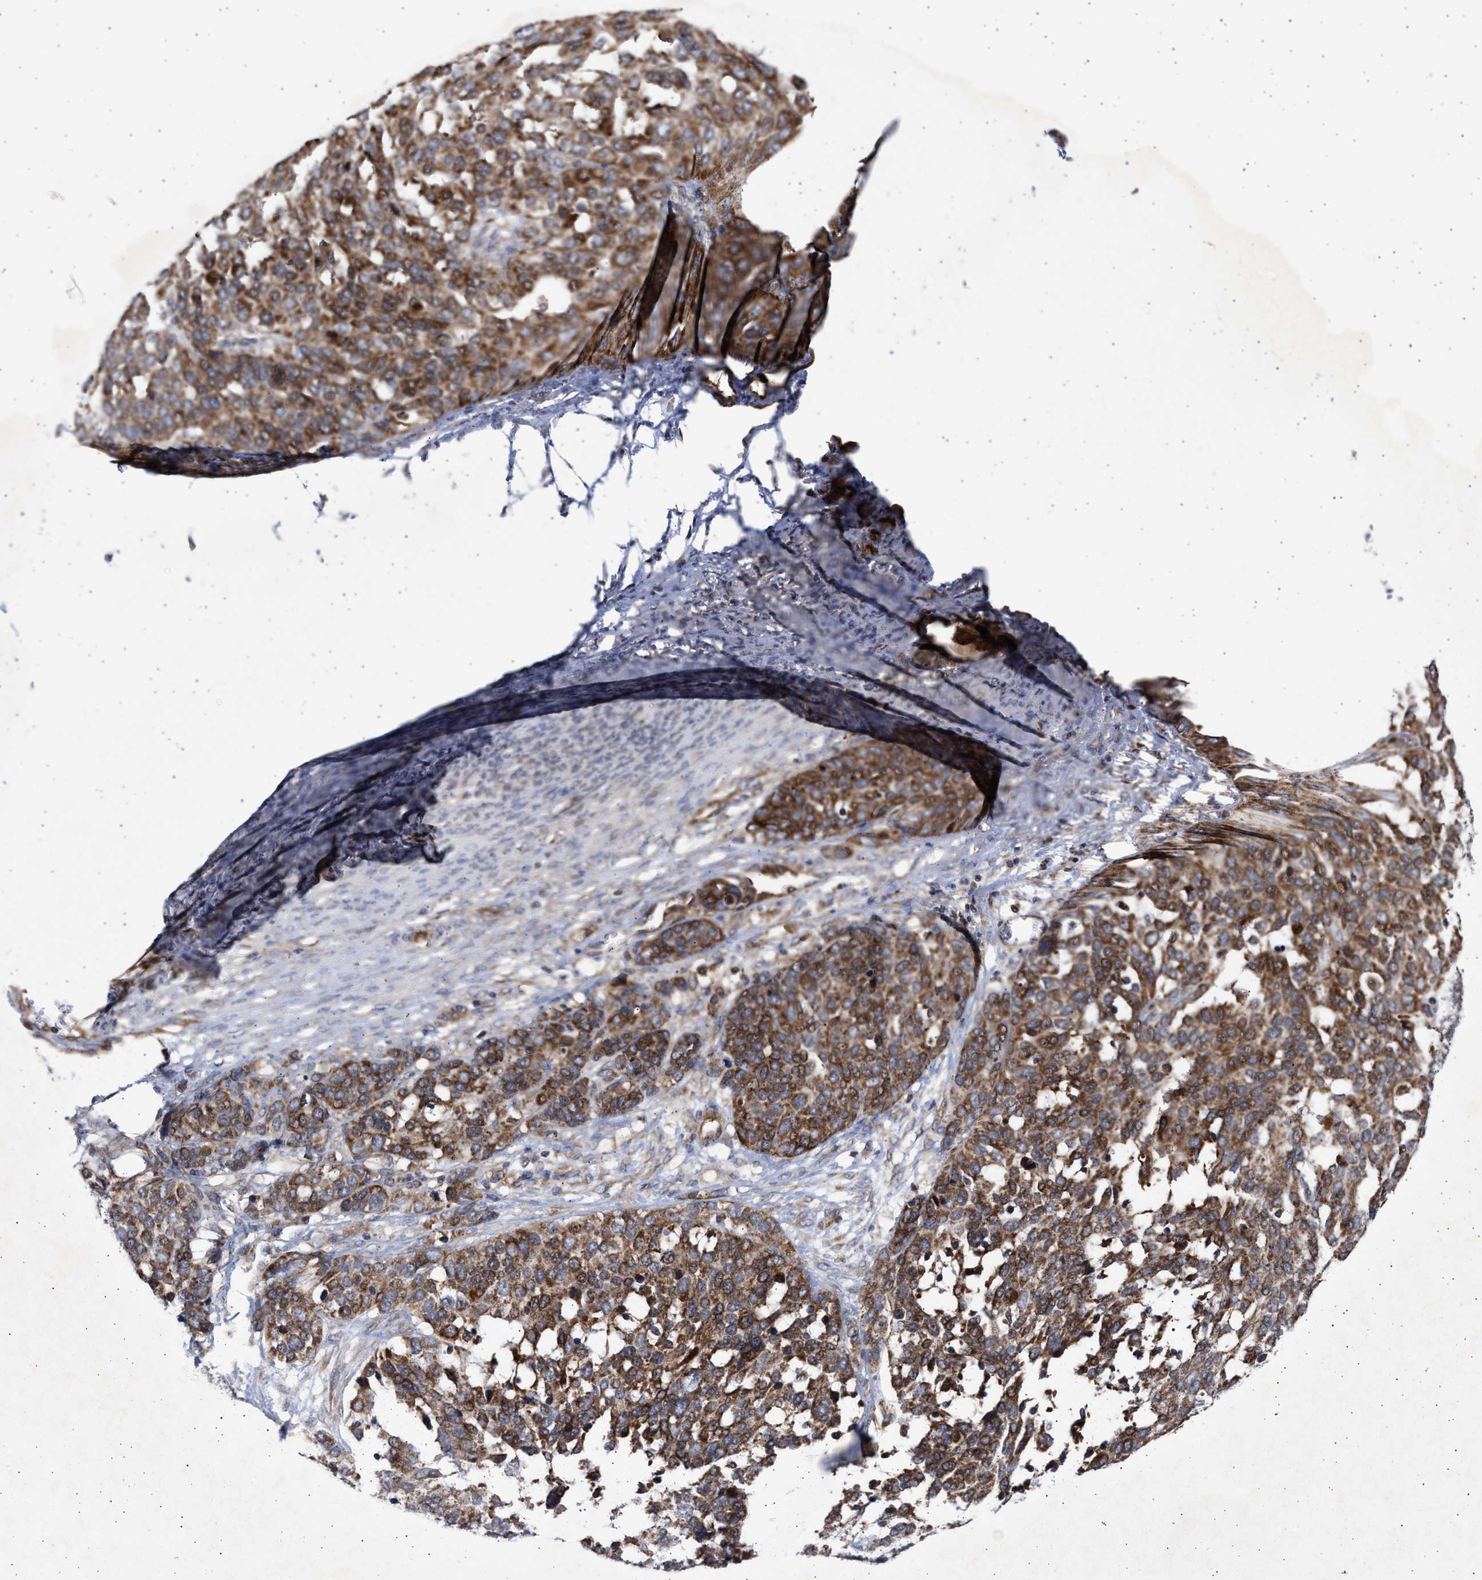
{"staining": {"intensity": "strong", "quantity": ">75%", "location": "cytoplasmic/membranous"}, "tissue": "ovarian cancer", "cell_type": "Tumor cells", "image_type": "cancer", "snomed": [{"axis": "morphology", "description": "Cystadenocarcinoma, serous, NOS"}, {"axis": "topography", "description": "Ovary"}], "caption": "Tumor cells reveal high levels of strong cytoplasmic/membranous positivity in about >75% of cells in ovarian cancer. The staining is performed using DAB brown chromogen to label protein expression. The nuclei are counter-stained blue using hematoxylin.", "gene": "TTC19", "patient": {"sex": "female", "age": 44}}